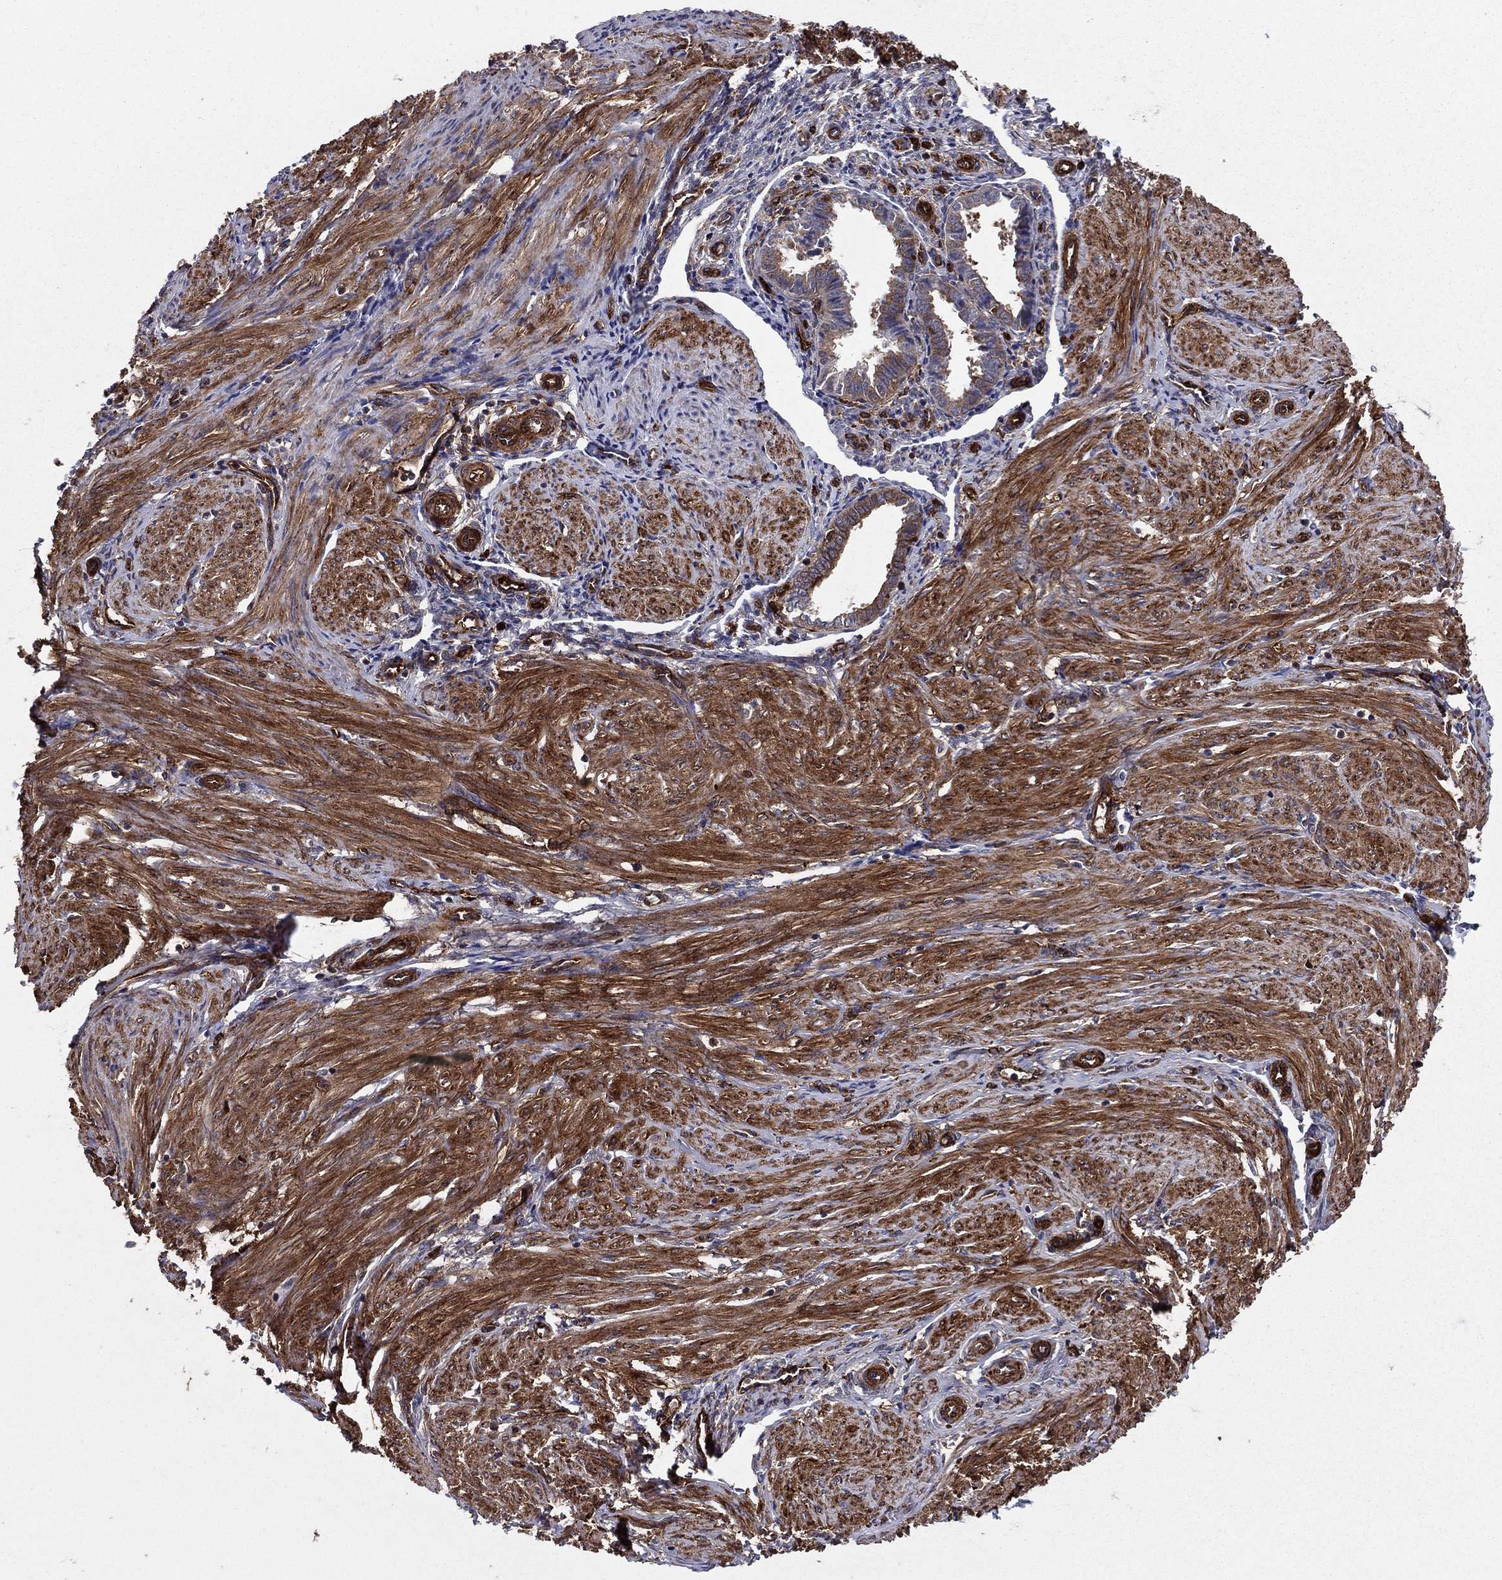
{"staining": {"intensity": "moderate", "quantity": "<25%", "location": "cytoplasmic/membranous"}, "tissue": "endometrium", "cell_type": "Cells in endometrial stroma", "image_type": "normal", "snomed": [{"axis": "morphology", "description": "Normal tissue, NOS"}, {"axis": "topography", "description": "Endometrium"}], "caption": "An immunohistochemistry histopathology image of unremarkable tissue is shown. Protein staining in brown highlights moderate cytoplasmic/membranous positivity in endometrium within cells in endometrial stroma.", "gene": "EHBP1L1", "patient": {"sex": "female", "age": 37}}